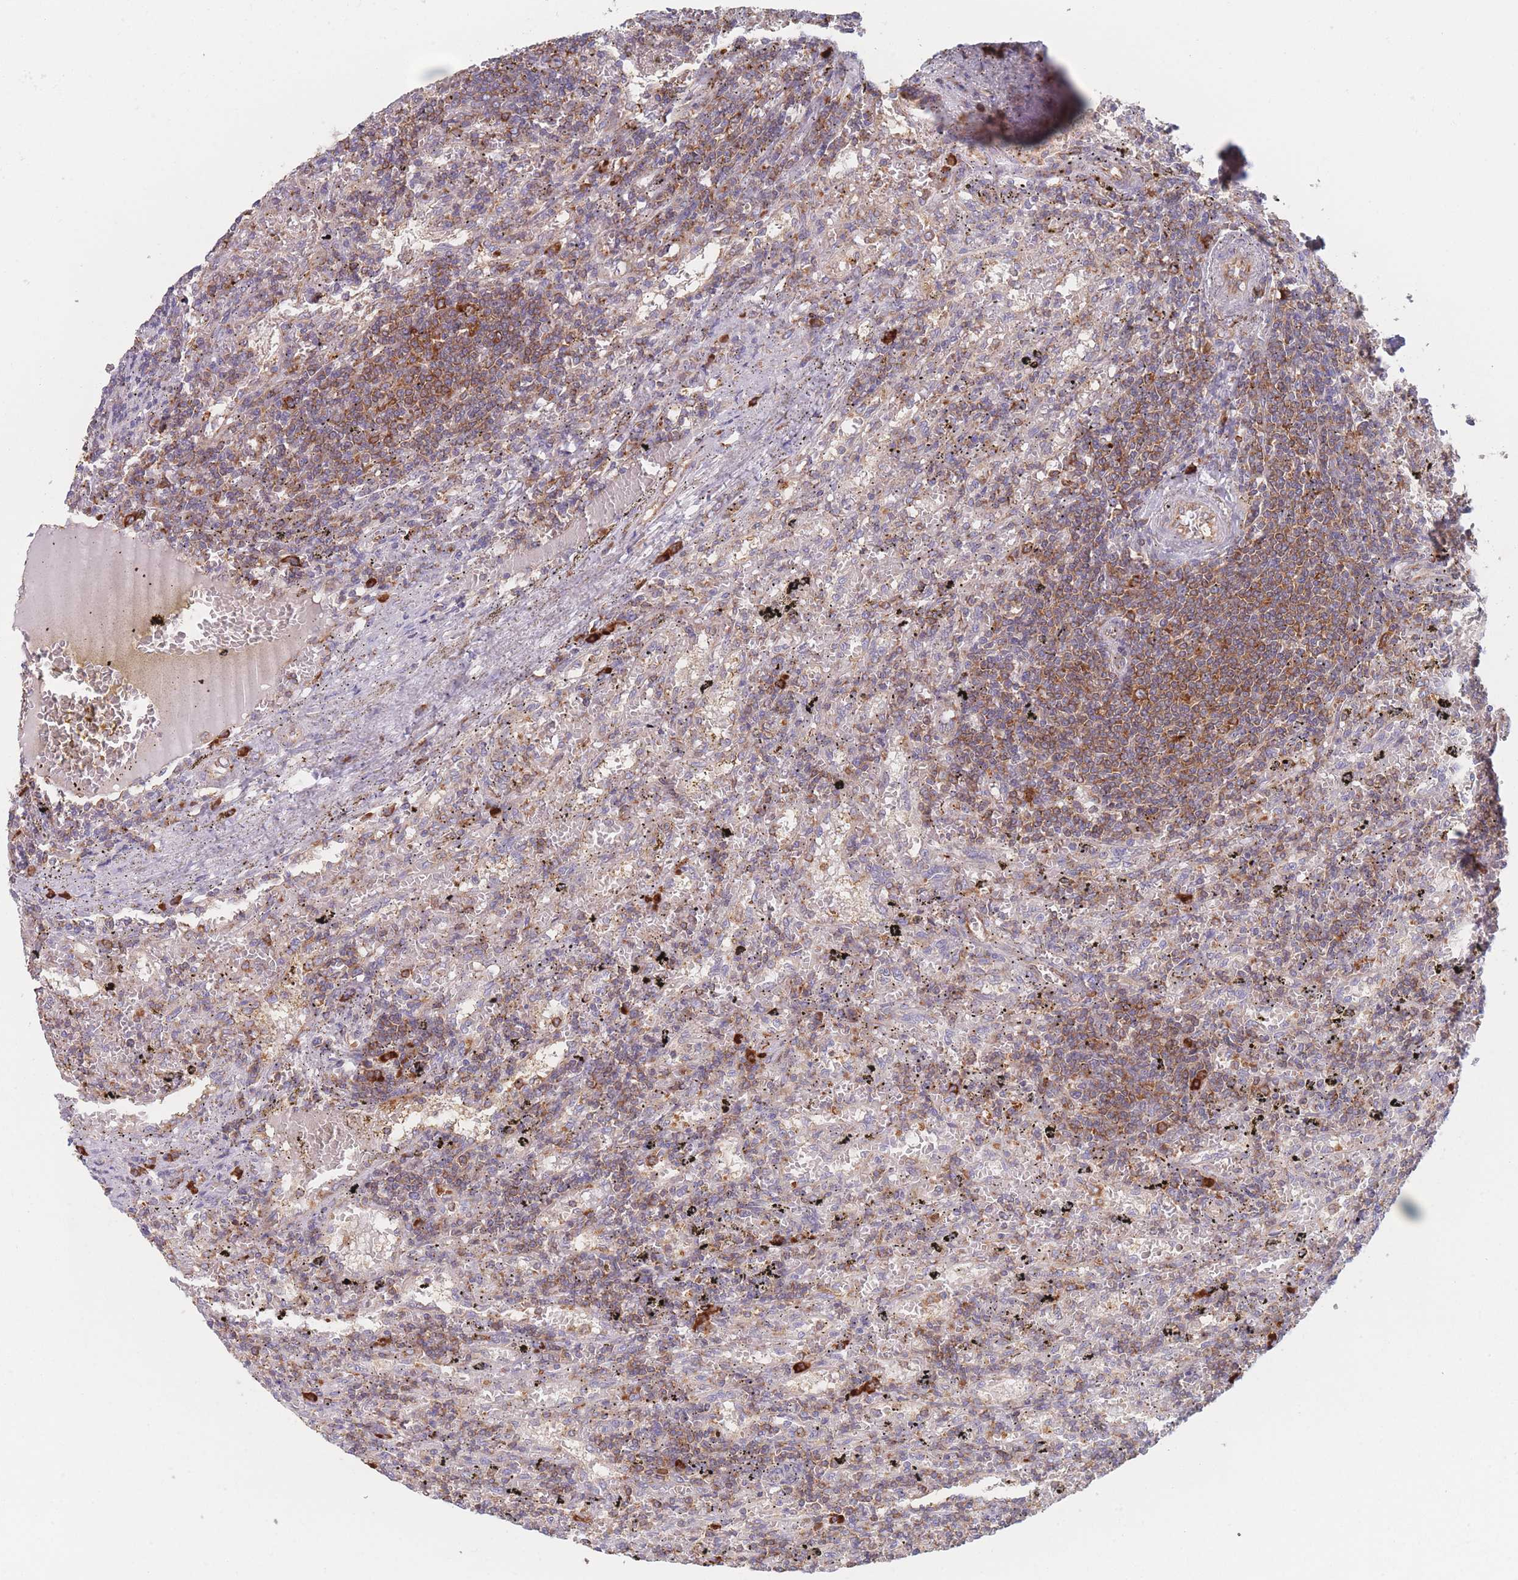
{"staining": {"intensity": "moderate", "quantity": ">75%", "location": "cytoplasmic/membranous"}, "tissue": "lymphoma", "cell_type": "Tumor cells", "image_type": "cancer", "snomed": [{"axis": "morphology", "description": "Malignant lymphoma, non-Hodgkin's type, Low grade"}, {"axis": "topography", "description": "Spleen"}], "caption": "IHC (DAB (3,3'-diaminobenzidine)) staining of human low-grade malignant lymphoma, non-Hodgkin's type displays moderate cytoplasmic/membranous protein positivity in about >75% of tumor cells.", "gene": "EEF1B2", "patient": {"sex": "male", "age": 76}}